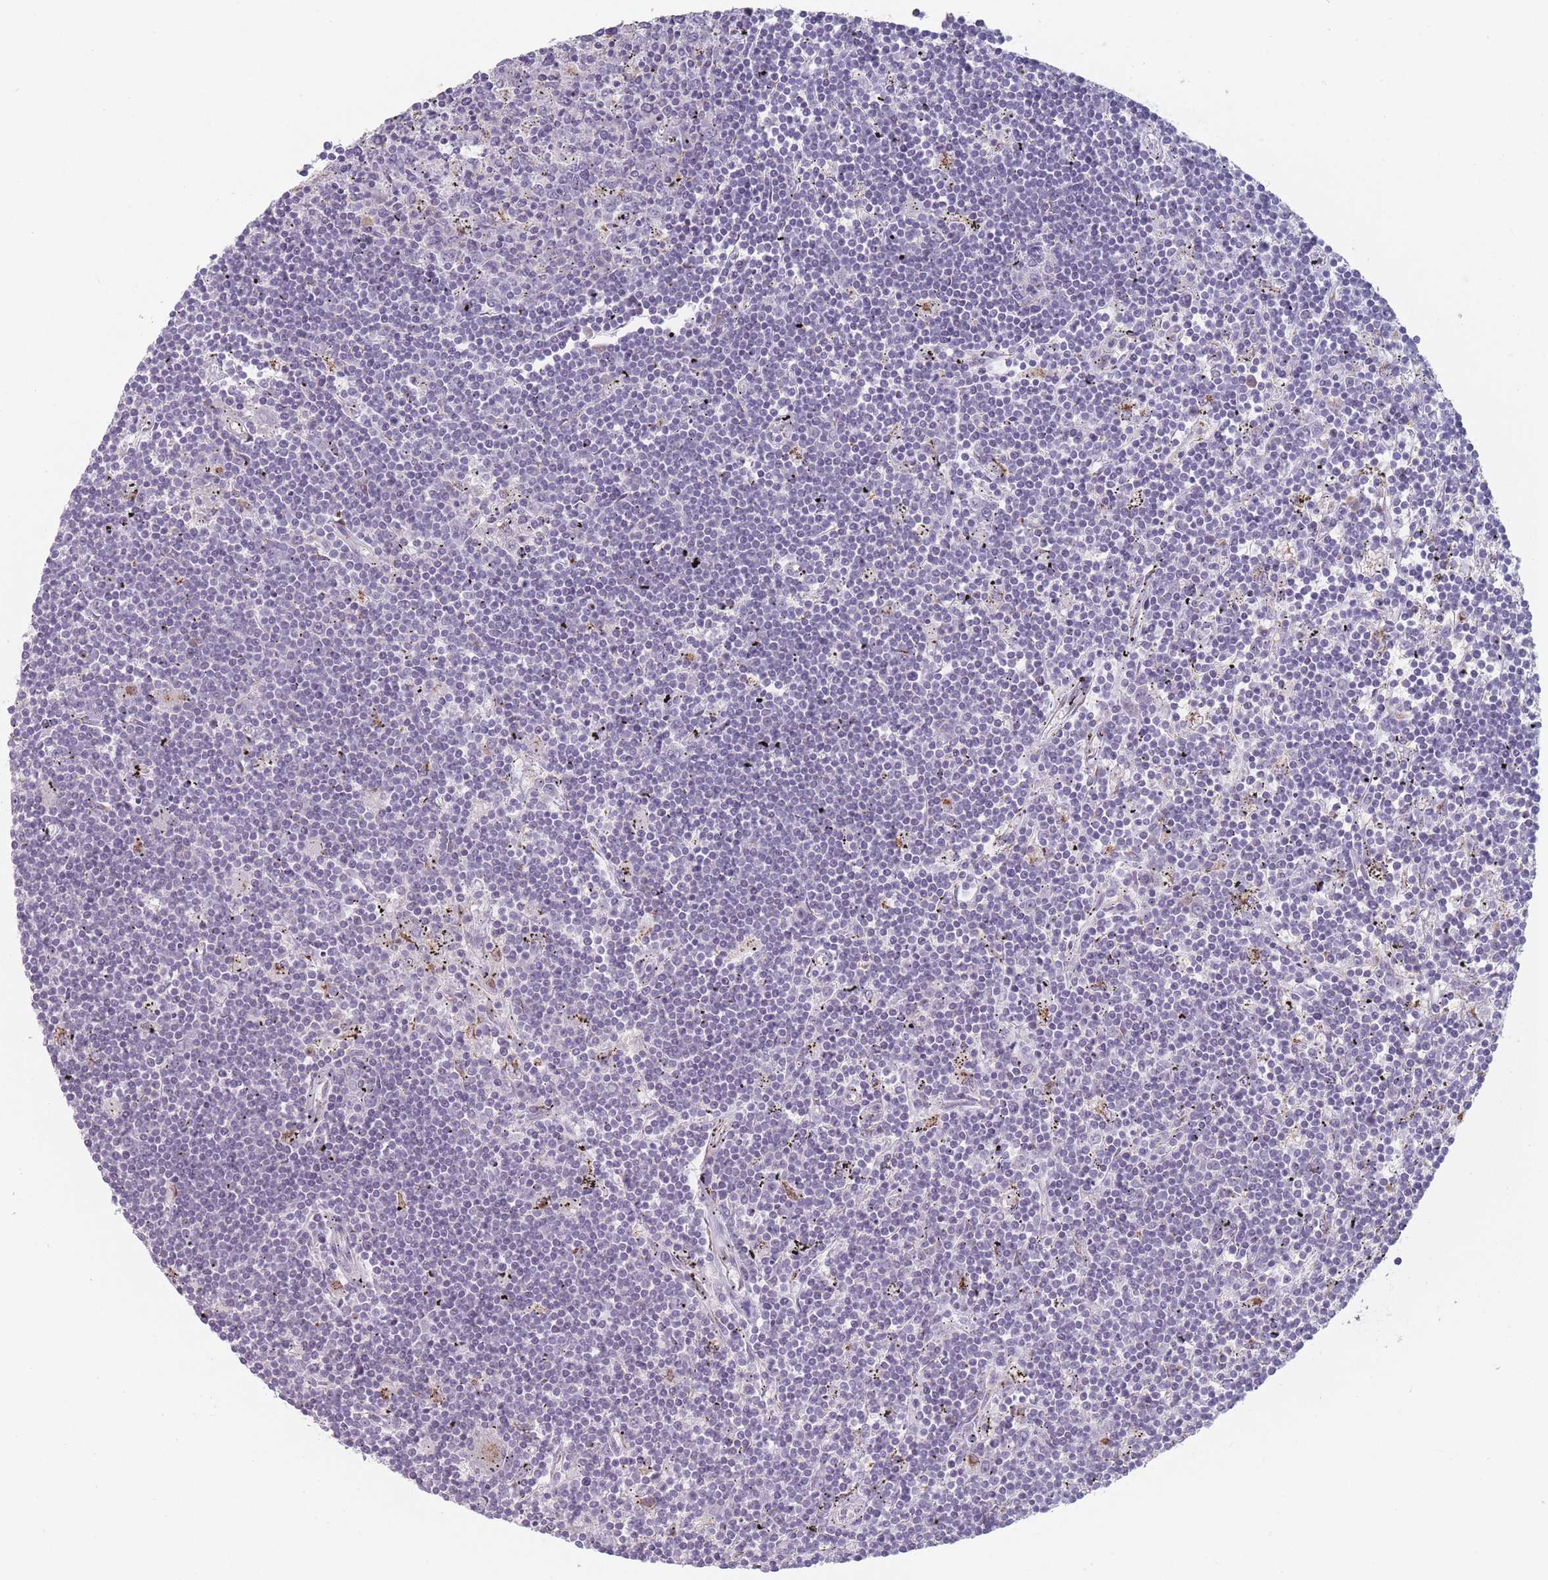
{"staining": {"intensity": "negative", "quantity": "none", "location": "none"}, "tissue": "lymphoma", "cell_type": "Tumor cells", "image_type": "cancer", "snomed": [{"axis": "morphology", "description": "Malignant lymphoma, non-Hodgkin's type, Low grade"}, {"axis": "topography", "description": "Spleen"}], "caption": "Malignant lymphoma, non-Hodgkin's type (low-grade) stained for a protein using immunohistochemistry (IHC) displays no staining tumor cells.", "gene": "MAN1B1", "patient": {"sex": "male", "age": 76}}